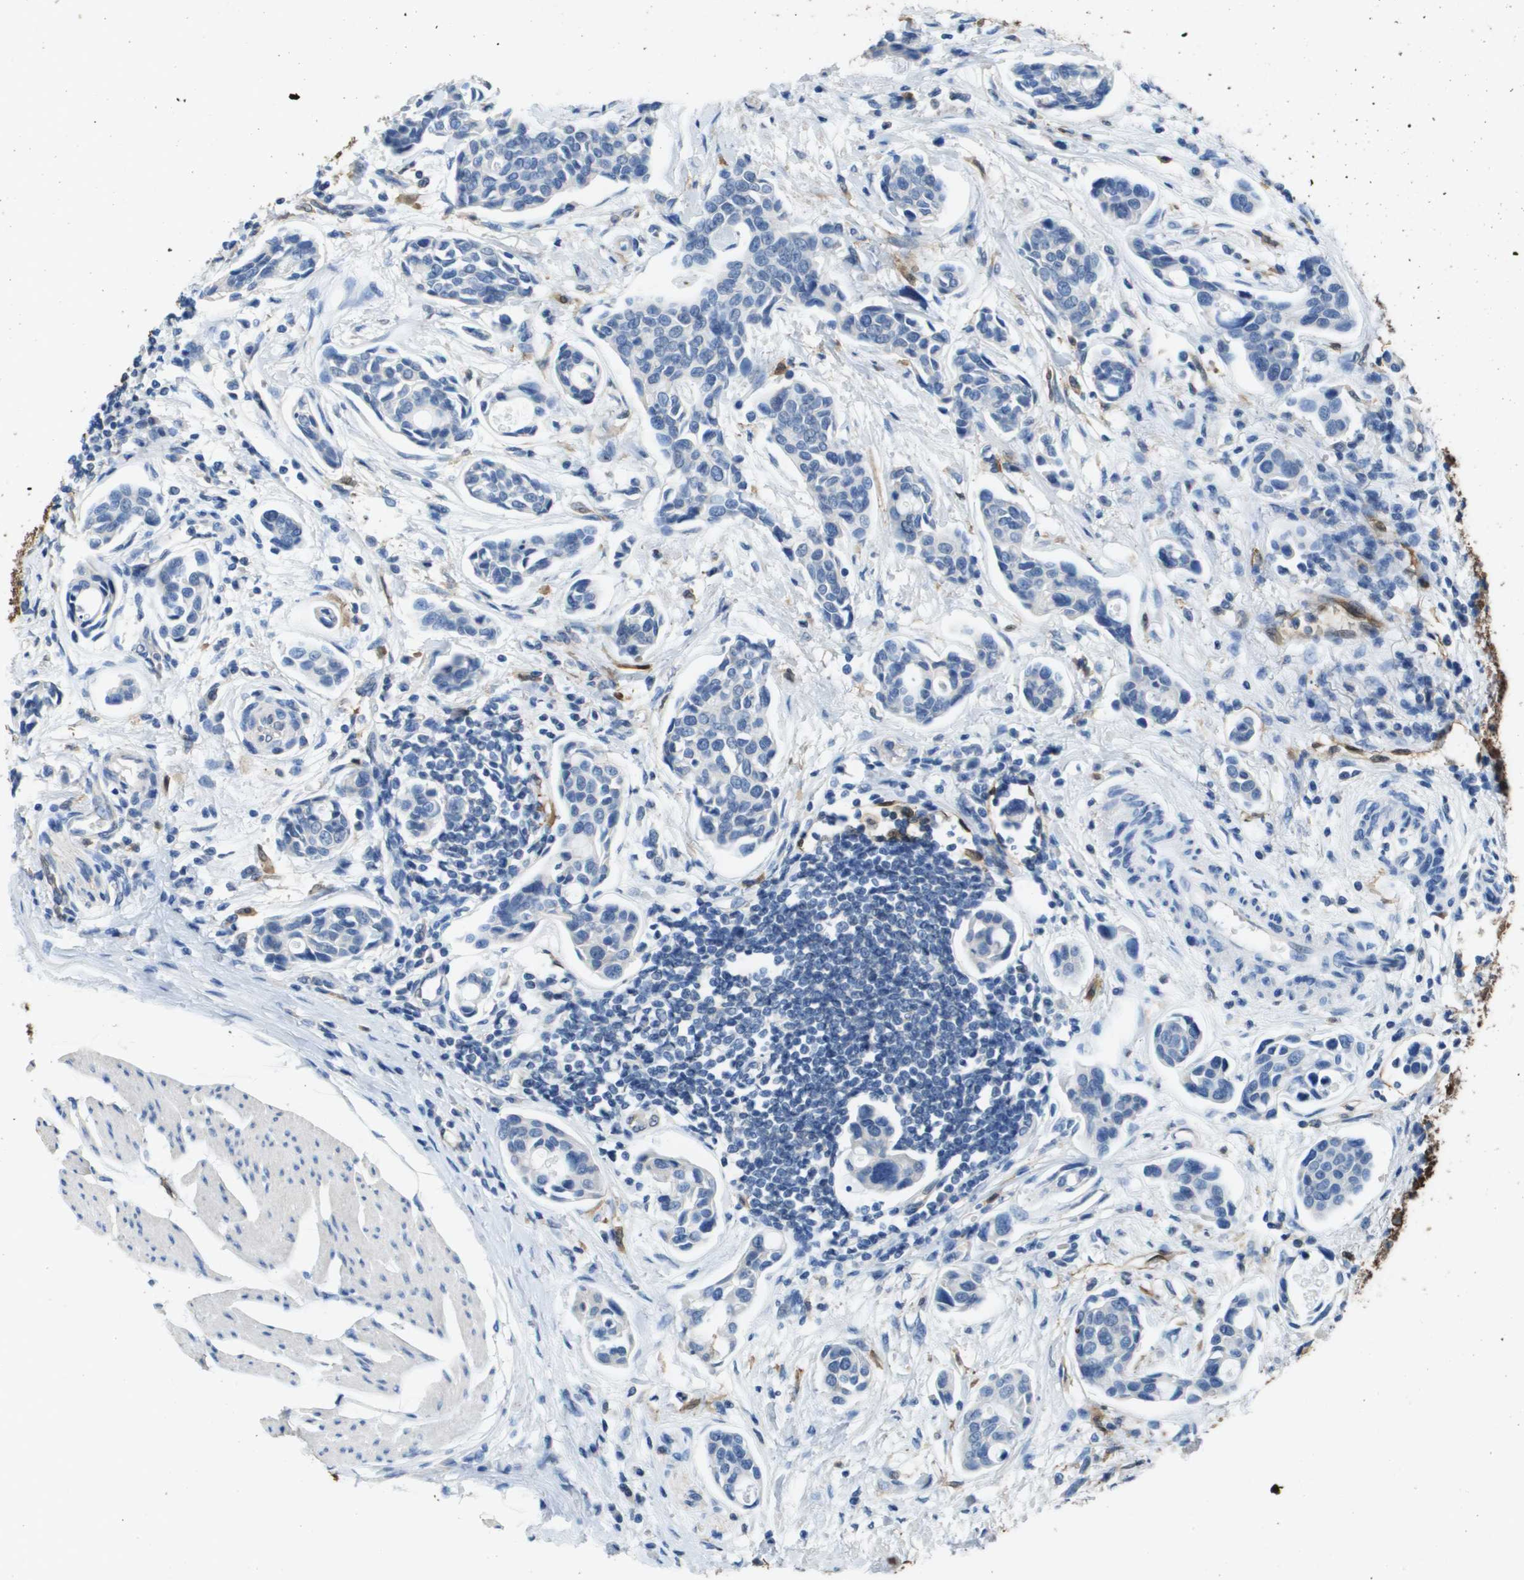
{"staining": {"intensity": "negative", "quantity": "none", "location": "none"}, "tissue": "urothelial cancer", "cell_type": "Tumor cells", "image_type": "cancer", "snomed": [{"axis": "morphology", "description": "Urothelial carcinoma, High grade"}, {"axis": "topography", "description": "Urinary bladder"}], "caption": "Tumor cells show no significant expression in urothelial carcinoma (high-grade). (DAB immunohistochemistry visualized using brightfield microscopy, high magnification).", "gene": "FABP5", "patient": {"sex": "male", "age": 78}}